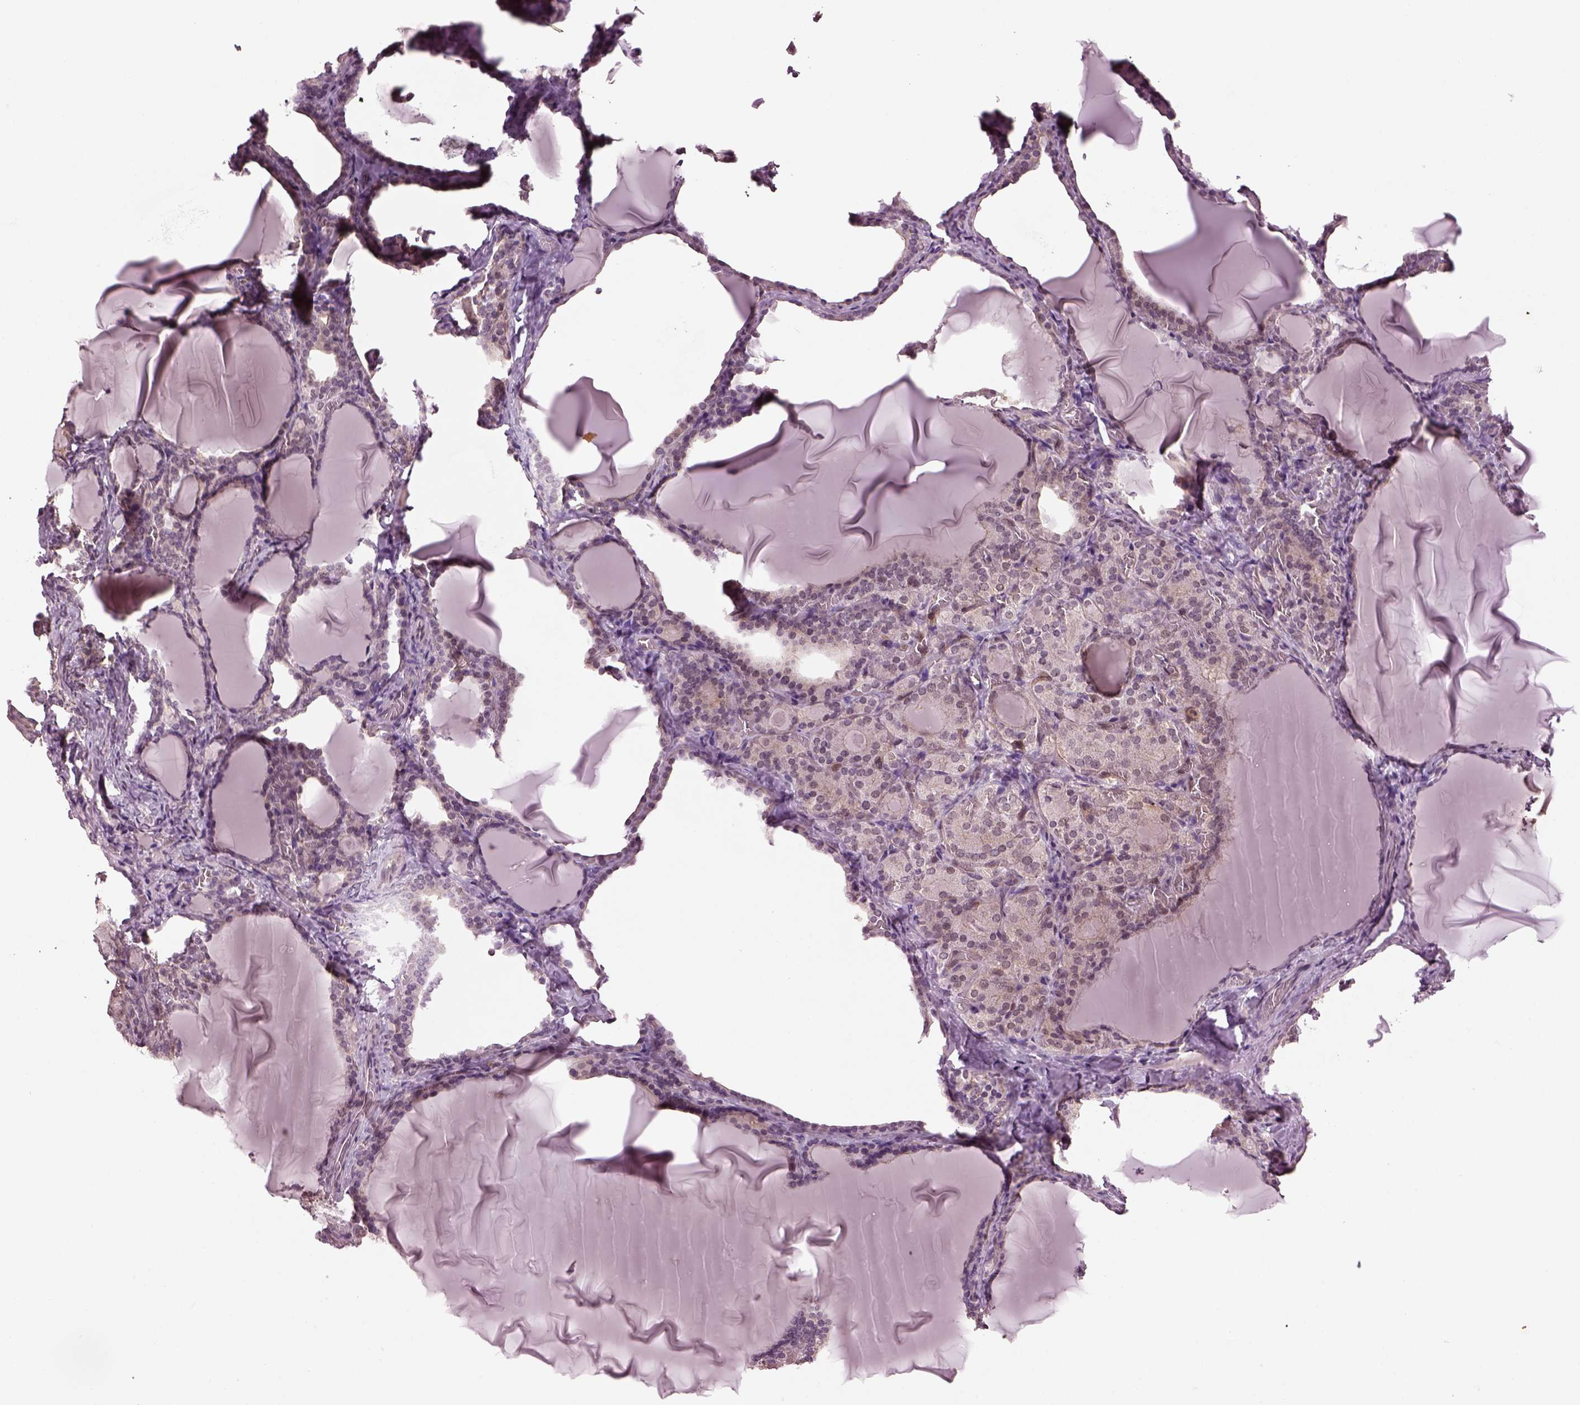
{"staining": {"intensity": "negative", "quantity": "none", "location": "none"}, "tissue": "thyroid gland", "cell_type": "Glandular cells", "image_type": "normal", "snomed": [{"axis": "morphology", "description": "Normal tissue, NOS"}, {"axis": "morphology", "description": "Hyperplasia, NOS"}, {"axis": "topography", "description": "Thyroid gland"}], "caption": "Photomicrograph shows no significant protein expression in glandular cells of normal thyroid gland. The staining is performed using DAB brown chromogen with nuclei counter-stained in using hematoxylin.", "gene": "GNRH1", "patient": {"sex": "female", "age": 27}}